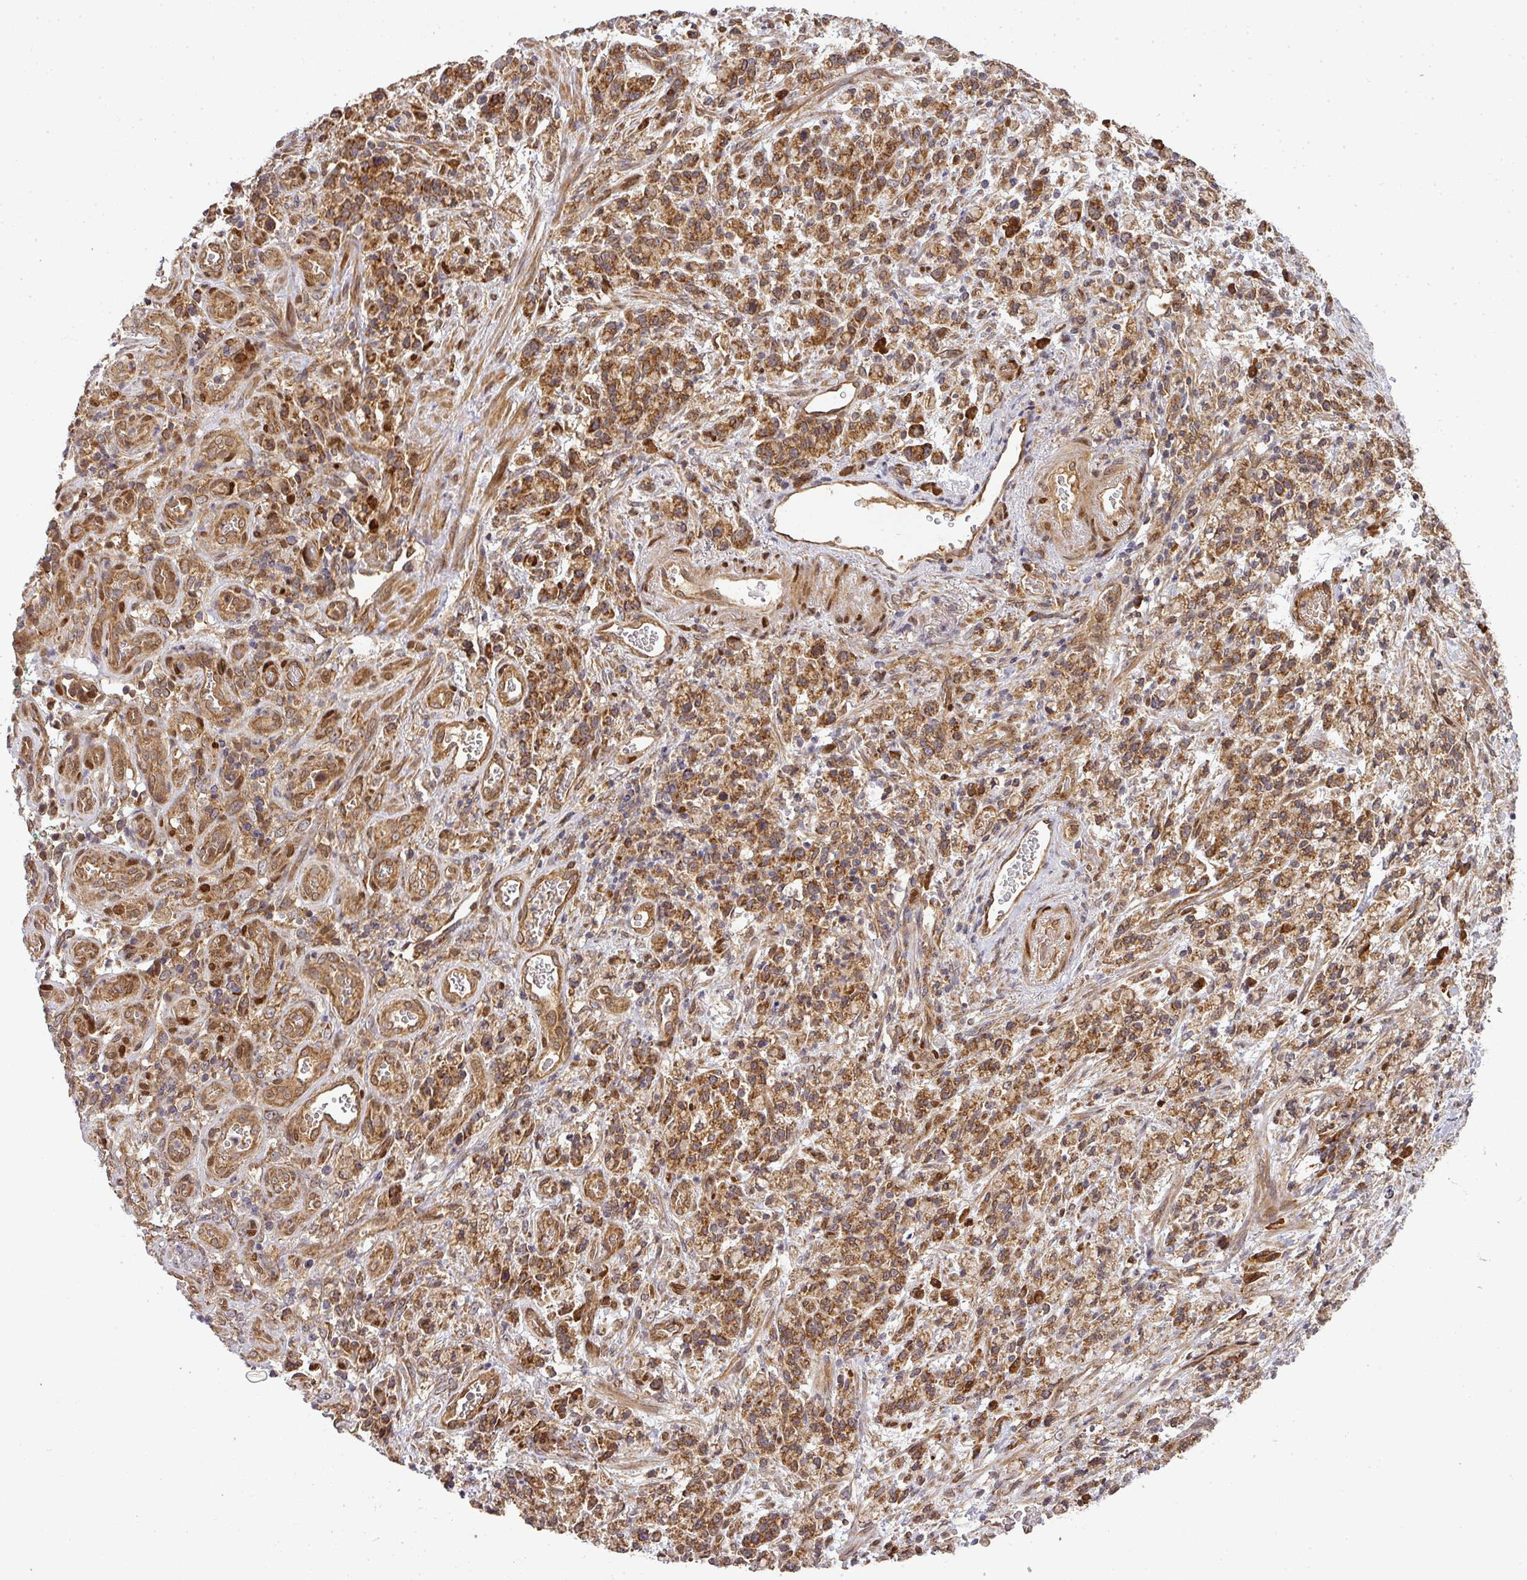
{"staining": {"intensity": "strong", "quantity": ">75%", "location": "cytoplasmic/membranous"}, "tissue": "stomach cancer", "cell_type": "Tumor cells", "image_type": "cancer", "snomed": [{"axis": "morphology", "description": "Adenocarcinoma, NOS"}, {"axis": "topography", "description": "Stomach"}], "caption": "An image showing strong cytoplasmic/membranous expression in about >75% of tumor cells in stomach adenocarcinoma, as visualized by brown immunohistochemical staining.", "gene": "MALSU1", "patient": {"sex": "male", "age": 77}}